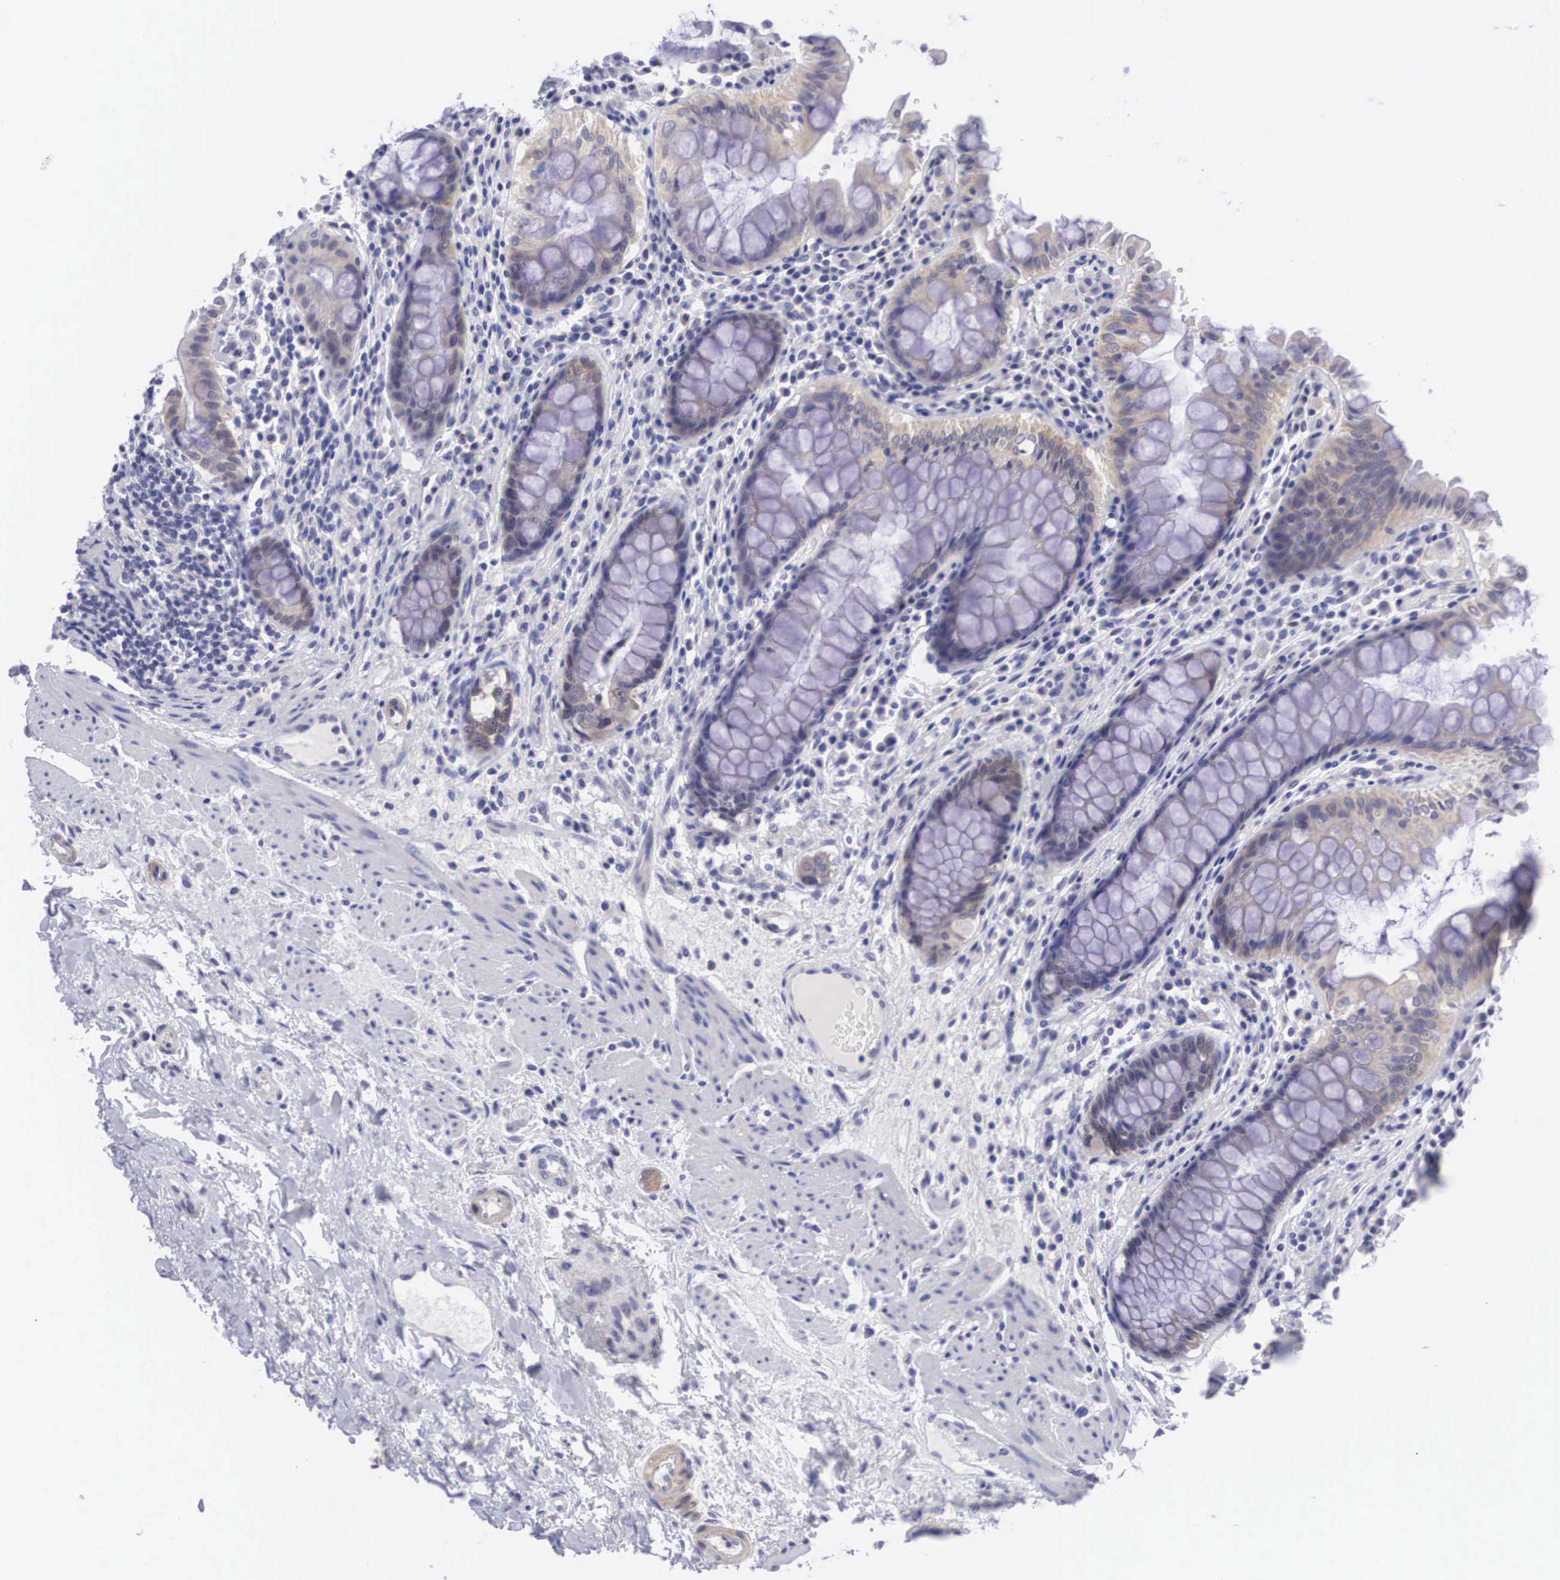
{"staining": {"intensity": "weak", "quantity": "25%-75%", "location": "cytoplasmic/membranous,nuclear"}, "tissue": "rectum", "cell_type": "Glandular cells", "image_type": "normal", "snomed": [{"axis": "morphology", "description": "Normal tissue, NOS"}, {"axis": "topography", "description": "Rectum"}], "caption": "Protein staining of benign rectum exhibits weak cytoplasmic/membranous,nuclear staining in about 25%-75% of glandular cells. (Brightfield microscopy of DAB IHC at high magnification).", "gene": "SOX11", "patient": {"sex": "female", "age": 75}}